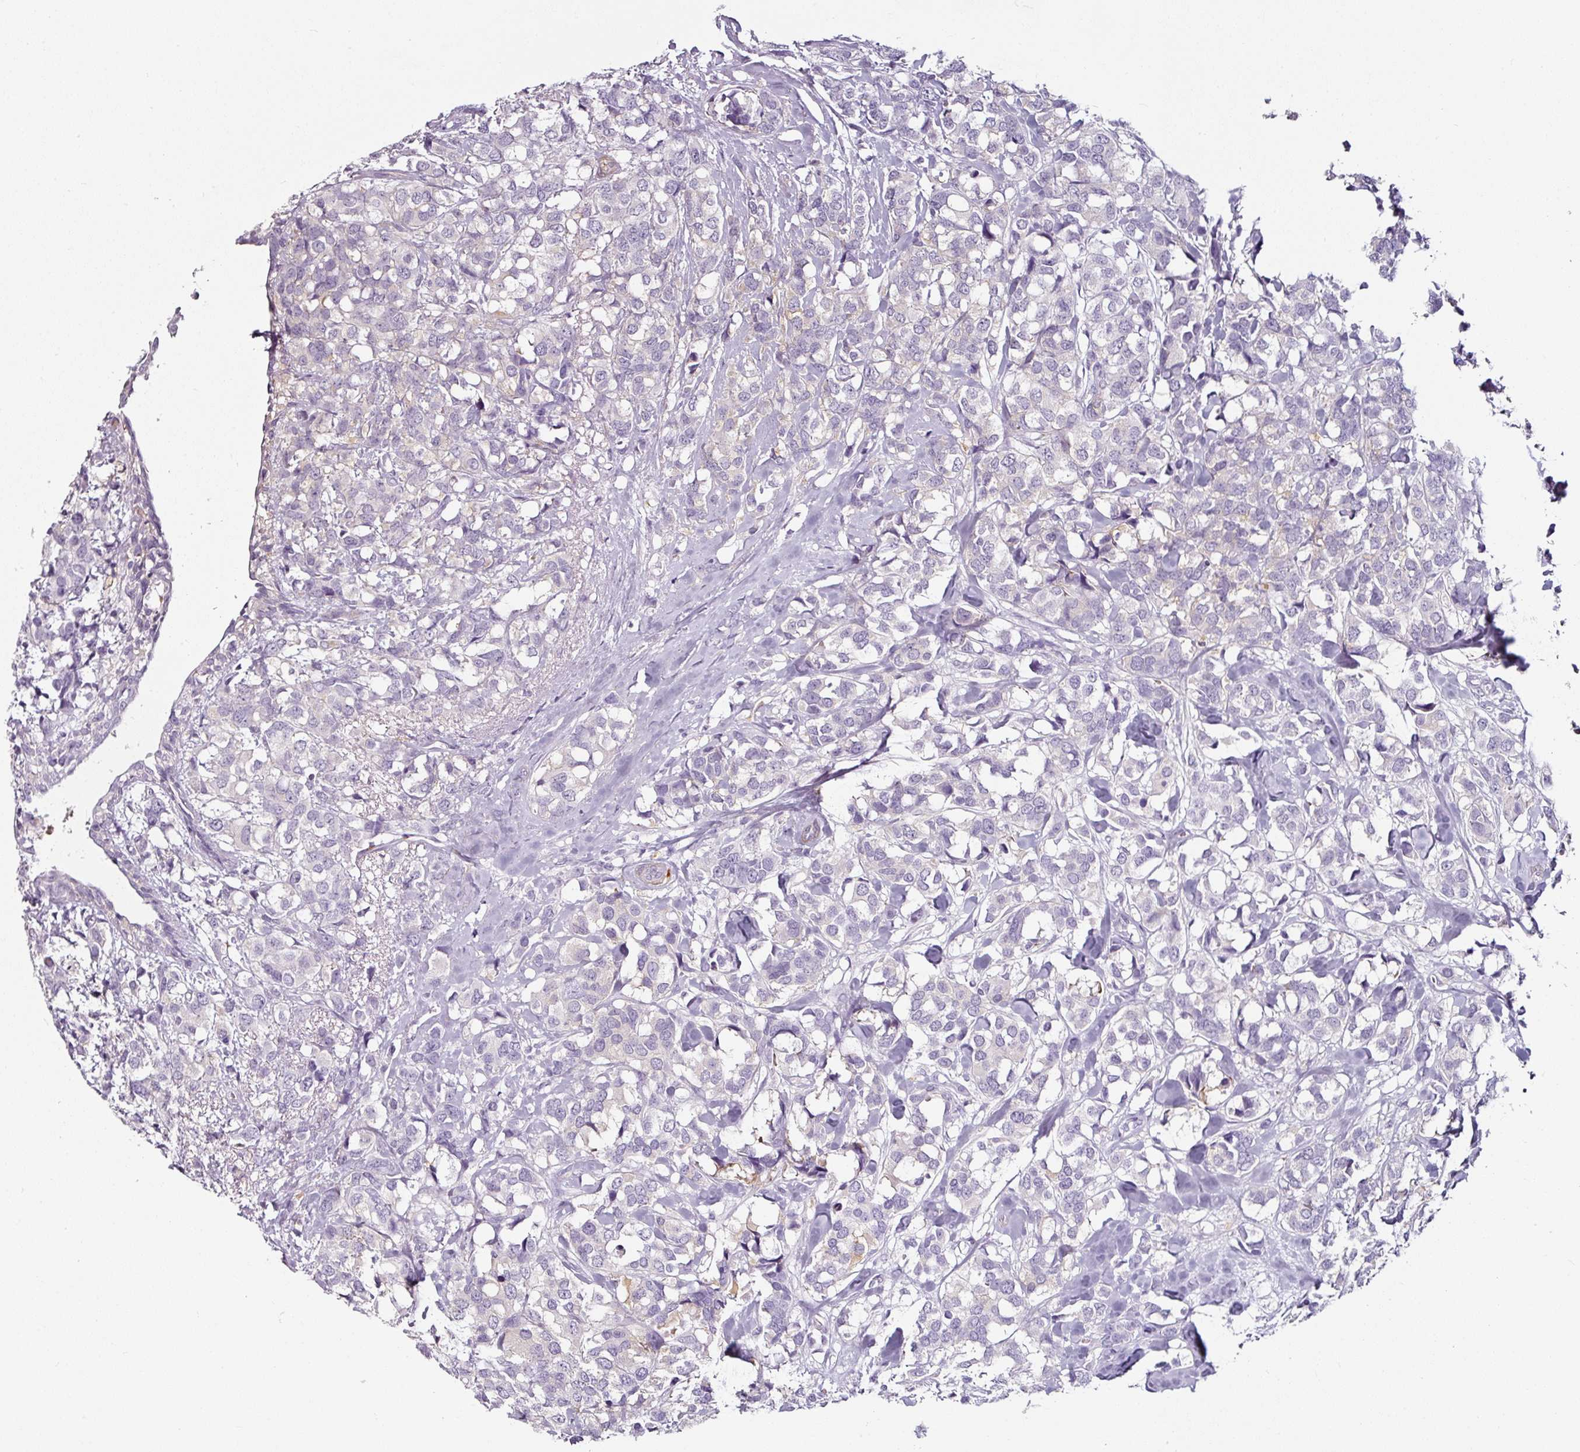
{"staining": {"intensity": "negative", "quantity": "none", "location": "none"}, "tissue": "breast cancer", "cell_type": "Tumor cells", "image_type": "cancer", "snomed": [{"axis": "morphology", "description": "Lobular carcinoma"}, {"axis": "topography", "description": "Breast"}], "caption": "This image is of breast cancer (lobular carcinoma) stained with immunohistochemistry (IHC) to label a protein in brown with the nuclei are counter-stained blue. There is no positivity in tumor cells.", "gene": "CAP2", "patient": {"sex": "female", "age": 59}}